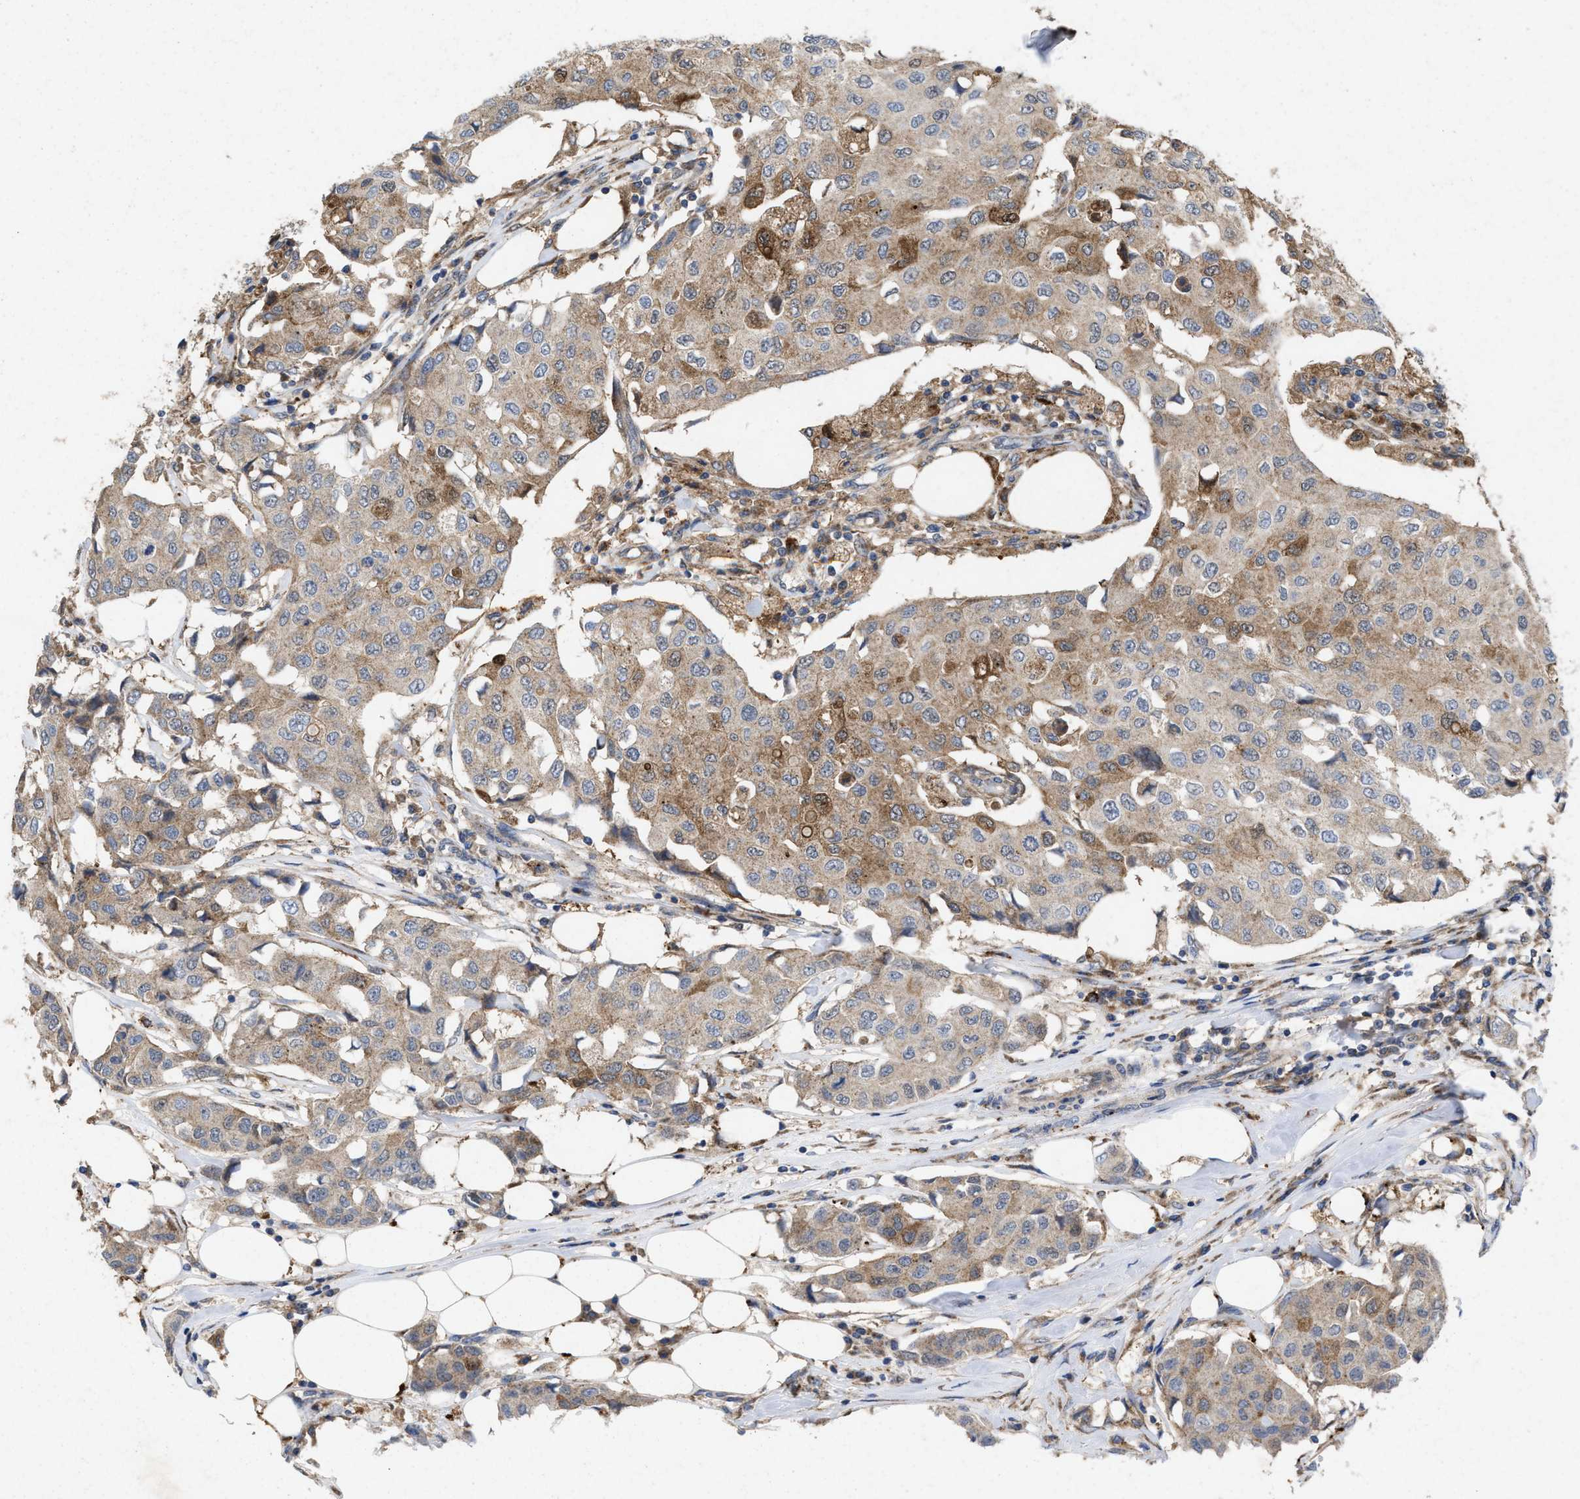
{"staining": {"intensity": "moderate", "quantity": "25%-75%", "location": "cytoplasmic/membranous"}, "tissue": "breast cancer", "cell_type": "Tumor cells", "image_type": "cancer", "snomed": [{"axis": "morphology", "description": "Duct carcinoma"}, {"axis": "topography", "description": "Breast"}], "caption": "Immunohistochemistry image of human intraductal carcinoma (breast) stained for a protein (brown), which exhibits medium levels of moderate cytoplasmic/membranous expression in approximately 25%-75% of tumor cells.", "gene": "MSI2", "patient": {"sex": "female", "age": 80}}